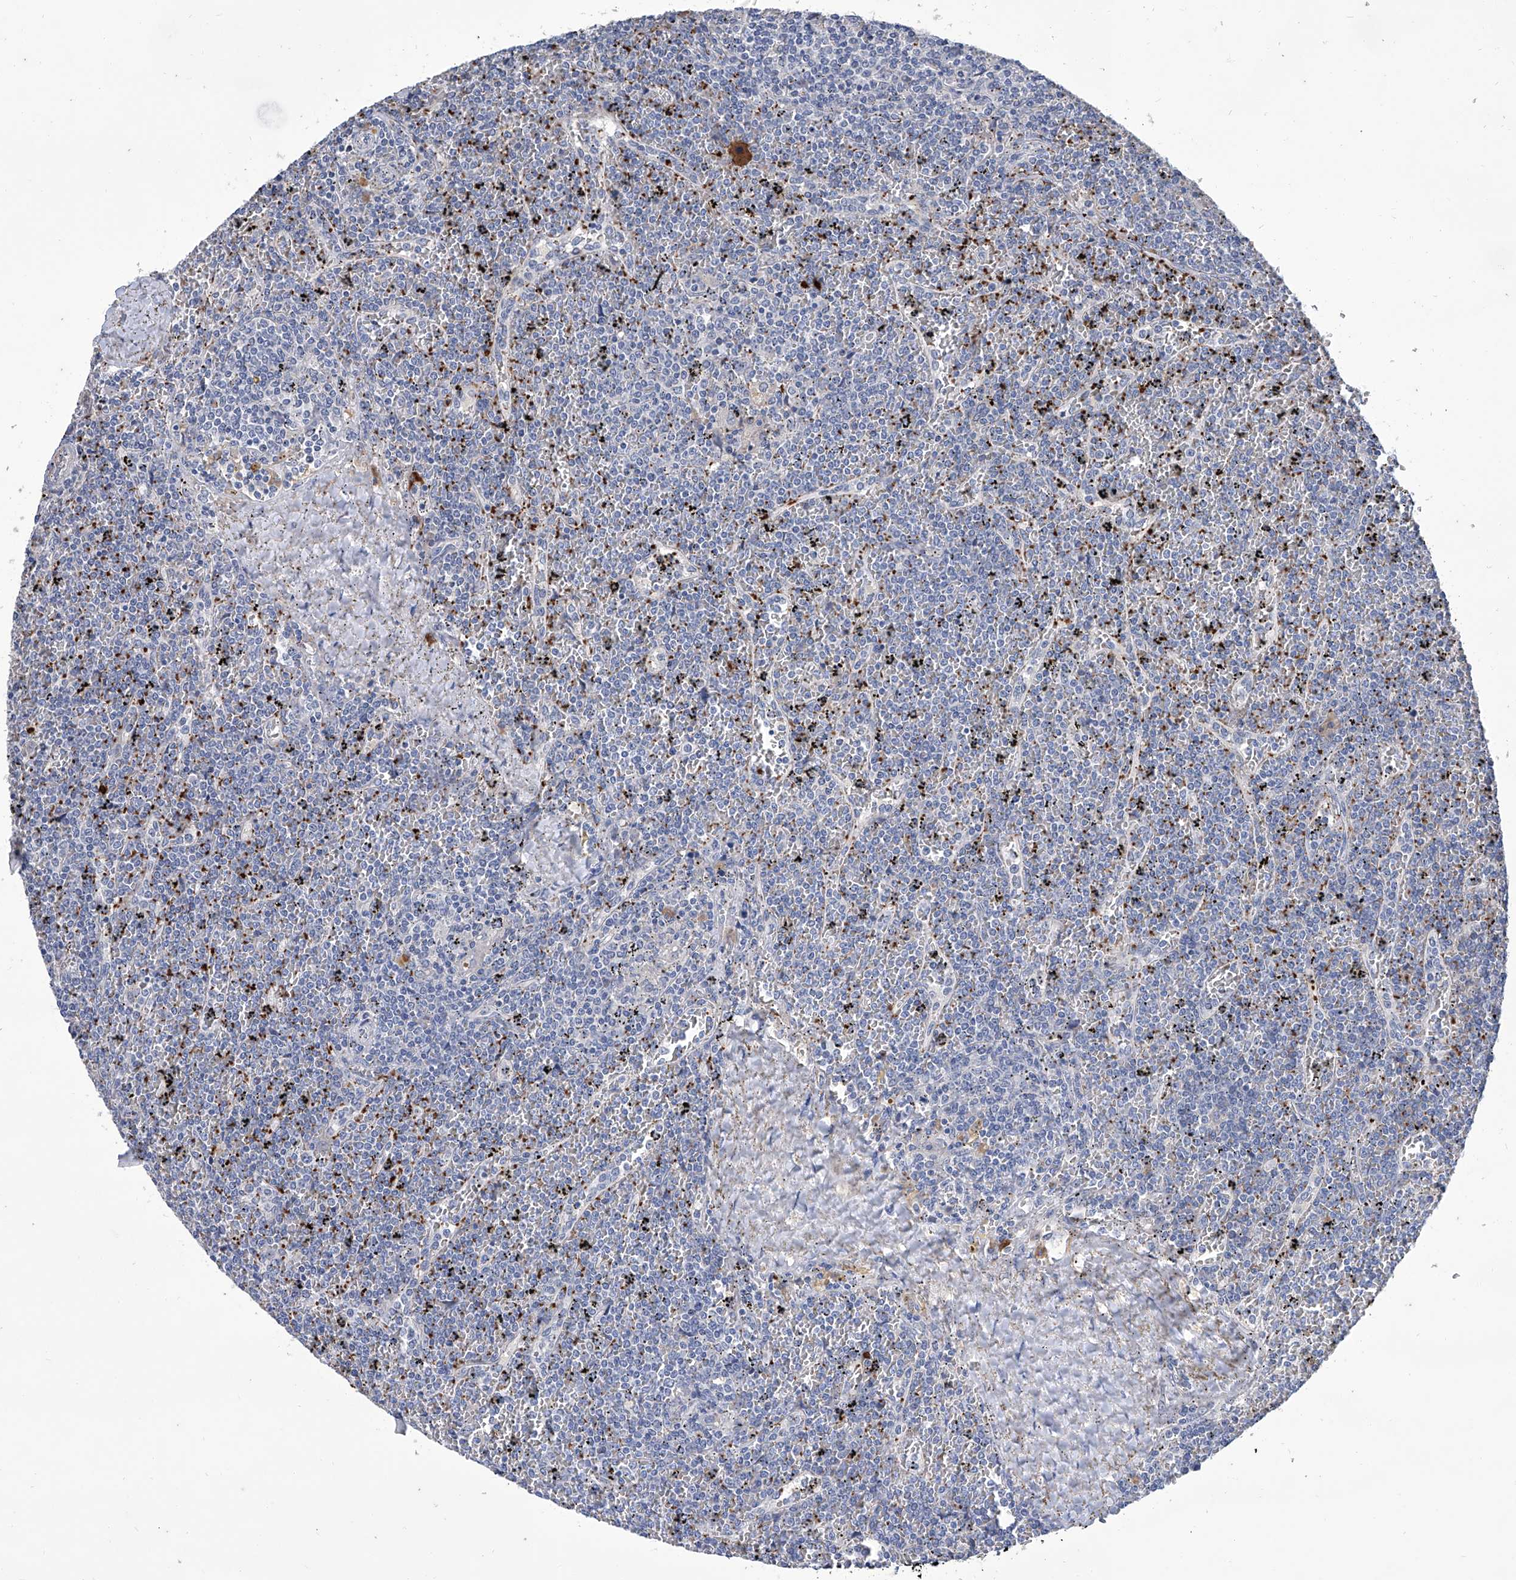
{"staining": {"intensity": "negative", "quantity": "none", "location": "none"}, "tissue": "lymphoma", "cell_type": "Tumor cells", "image_type": "cancer", "snomed": [{"axis": "morphology", "description": "Malignant lymphoma, non-Hodgkin's type, Low grade"}, {"axis": "topography", "description": "Spleen"}], "caption": "Lymphoma was stained to show a protein in brown. There is no significant staining in tumor cells.", "gene": "GPT", "patient": {"sex": "female", "age": 19}}